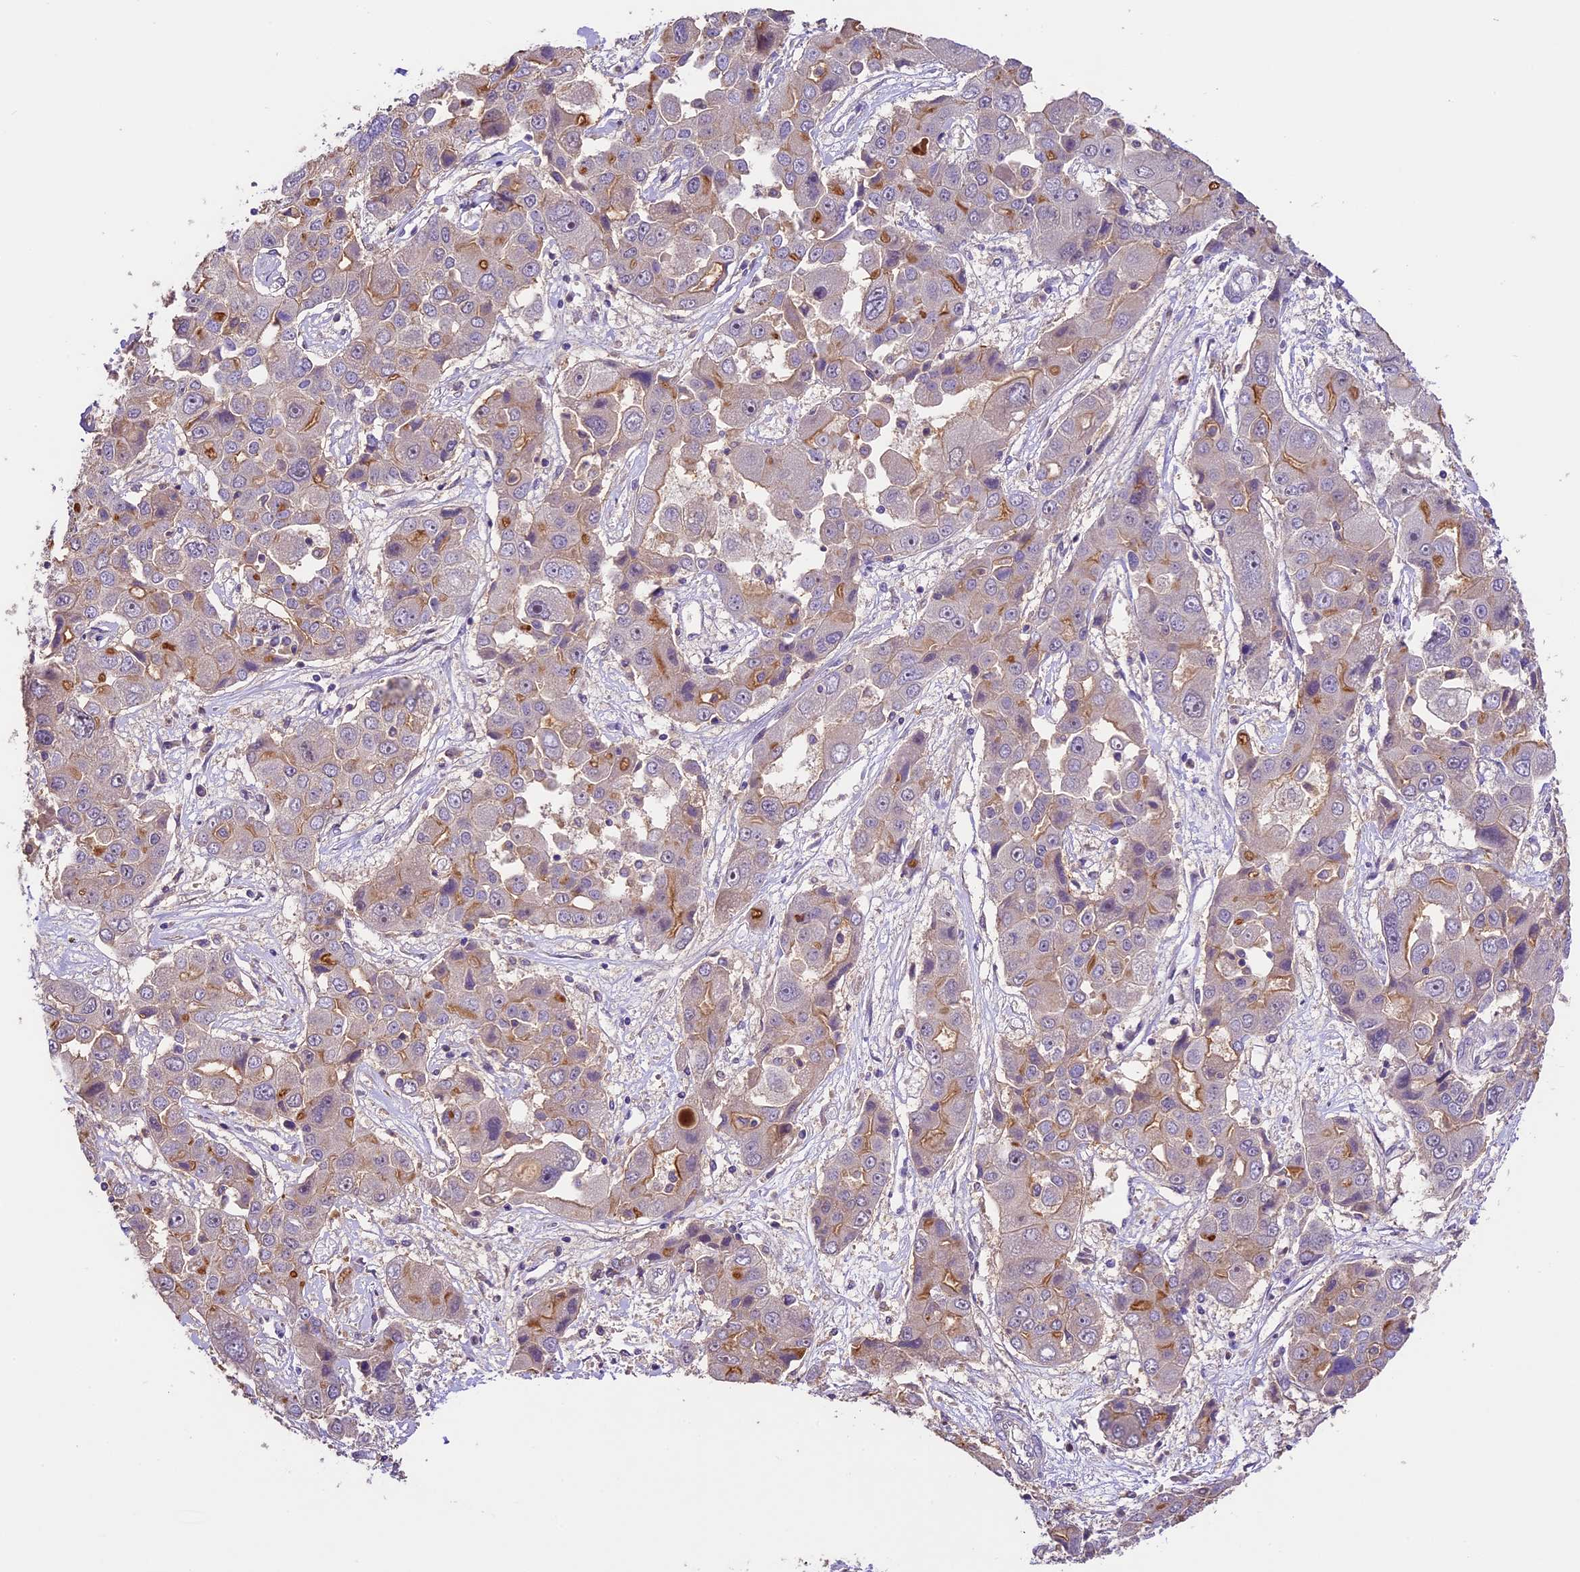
{"staining": {"intensity": "moderate", "quantity": "<25%", "location": "cytoplasmic/membranous"}, "tissue": "liver cancer", "cell_type": "Tumor cells", "image_type": "cancer", "snomed": [{"axis": "morphology", "description": "Cholangiocarcinoma"}, {"axis": "topography", "description": "Liver"}], "caption": "This histopathology image shows cholangiocarcinoma (liver) stained with IHC to label a protein in brown. The cytoplasmic/membranous of tumor cells show moderate positivity for the protein. Nuclei are counter-stained blue.", "gene": "DGKH", "patient": {"sex": "male", "age": 67}}